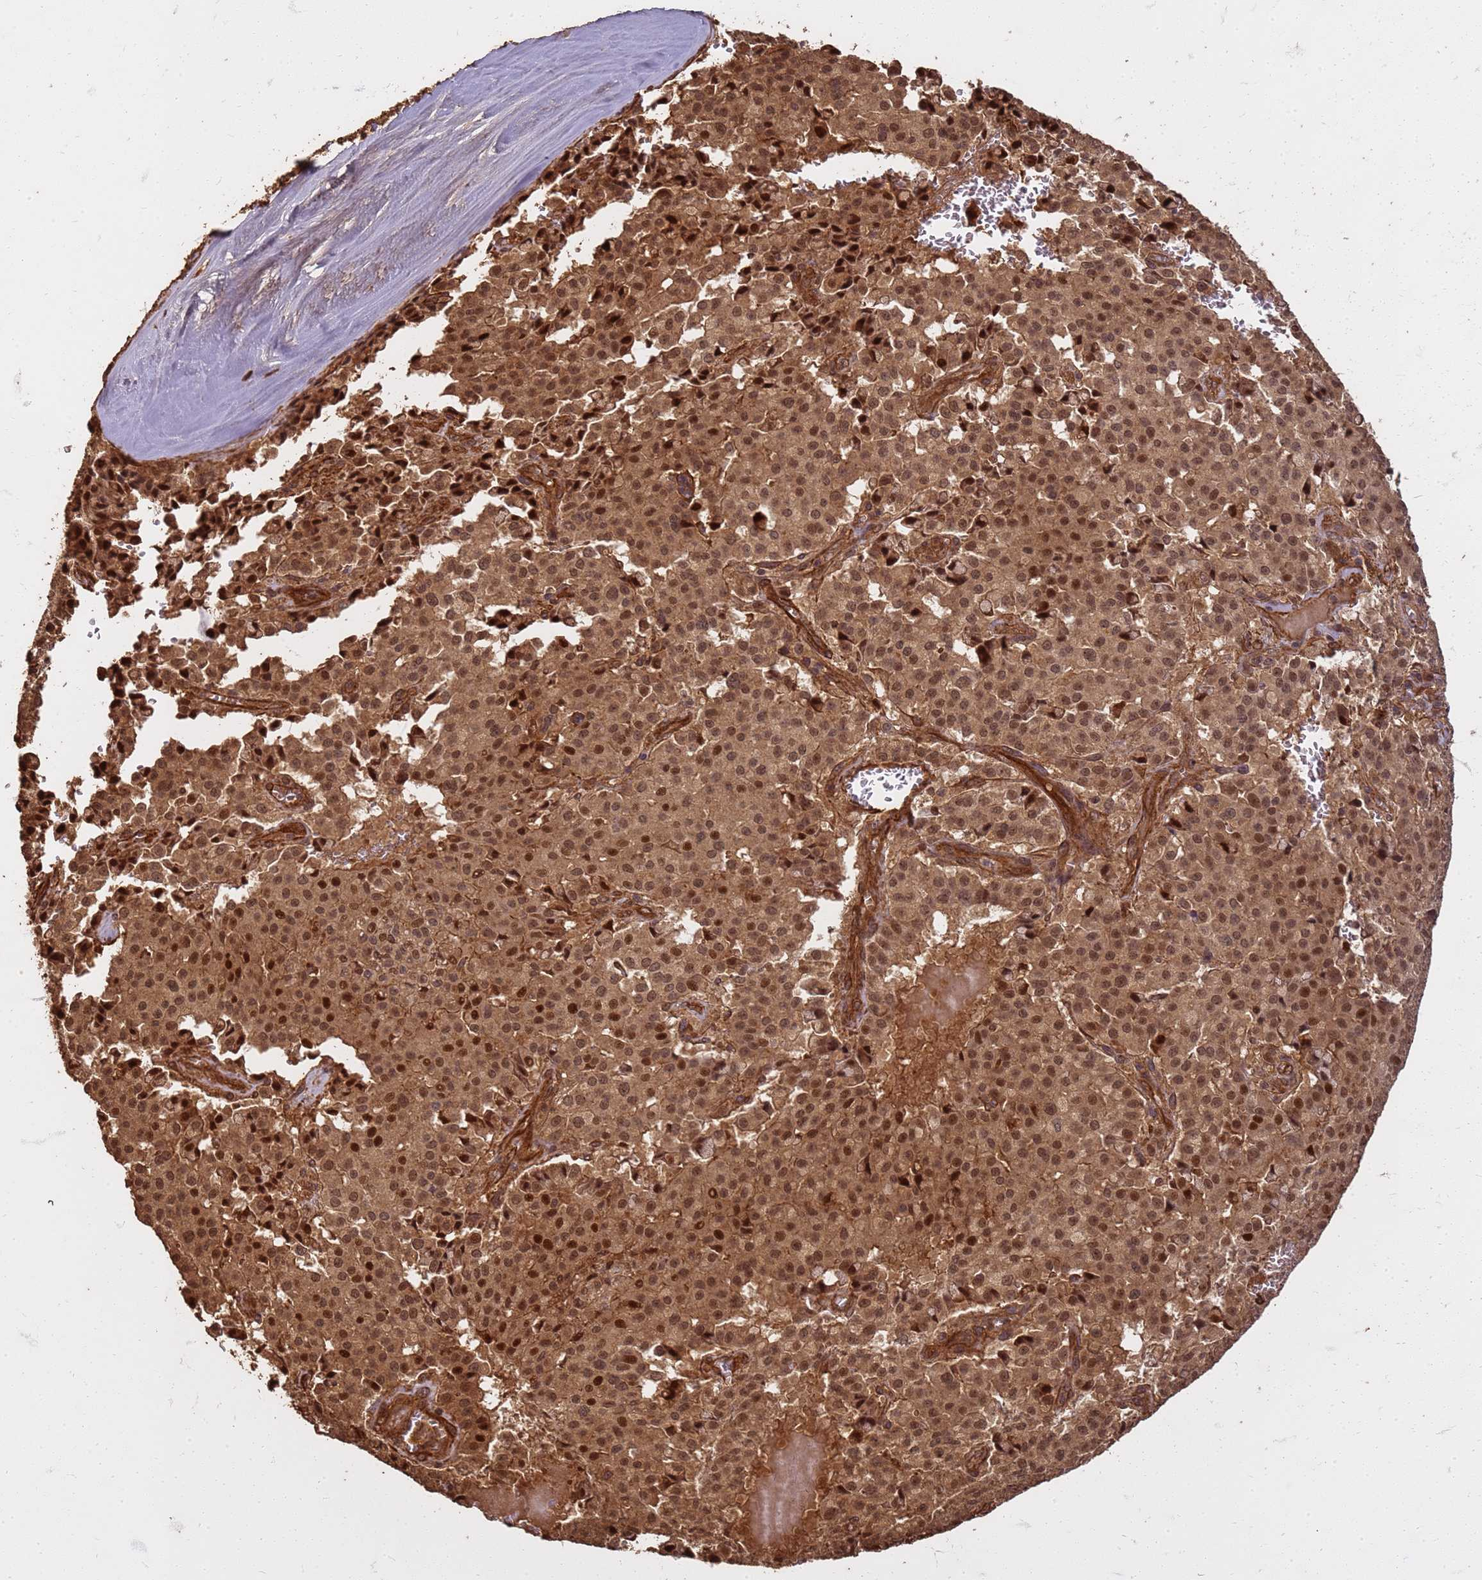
{"staining": {"intensity": "moderate", "quantity": ">75%", "location": "cytoplasmic/membranous,nuclear"}, "tissue": "pancreatic cancer", "cell_type": "Tumor cells", "image_type": "cancer", "snomed": [{"axis": "morphology", "description": "Adenocarcinoma, NOS"}, {"axis": "topography", "description": "Pancreas"}], "caption": "Approximately >75% of tumor cells in human pancreatic adenocarcinoma demonstrate moderate cytoplasmic/membranous and nuclear protein expression as visualized by brown immunohistochemical staining.", "gene": "KIF26A", "patient": {"sex": "male", "age": 65}}